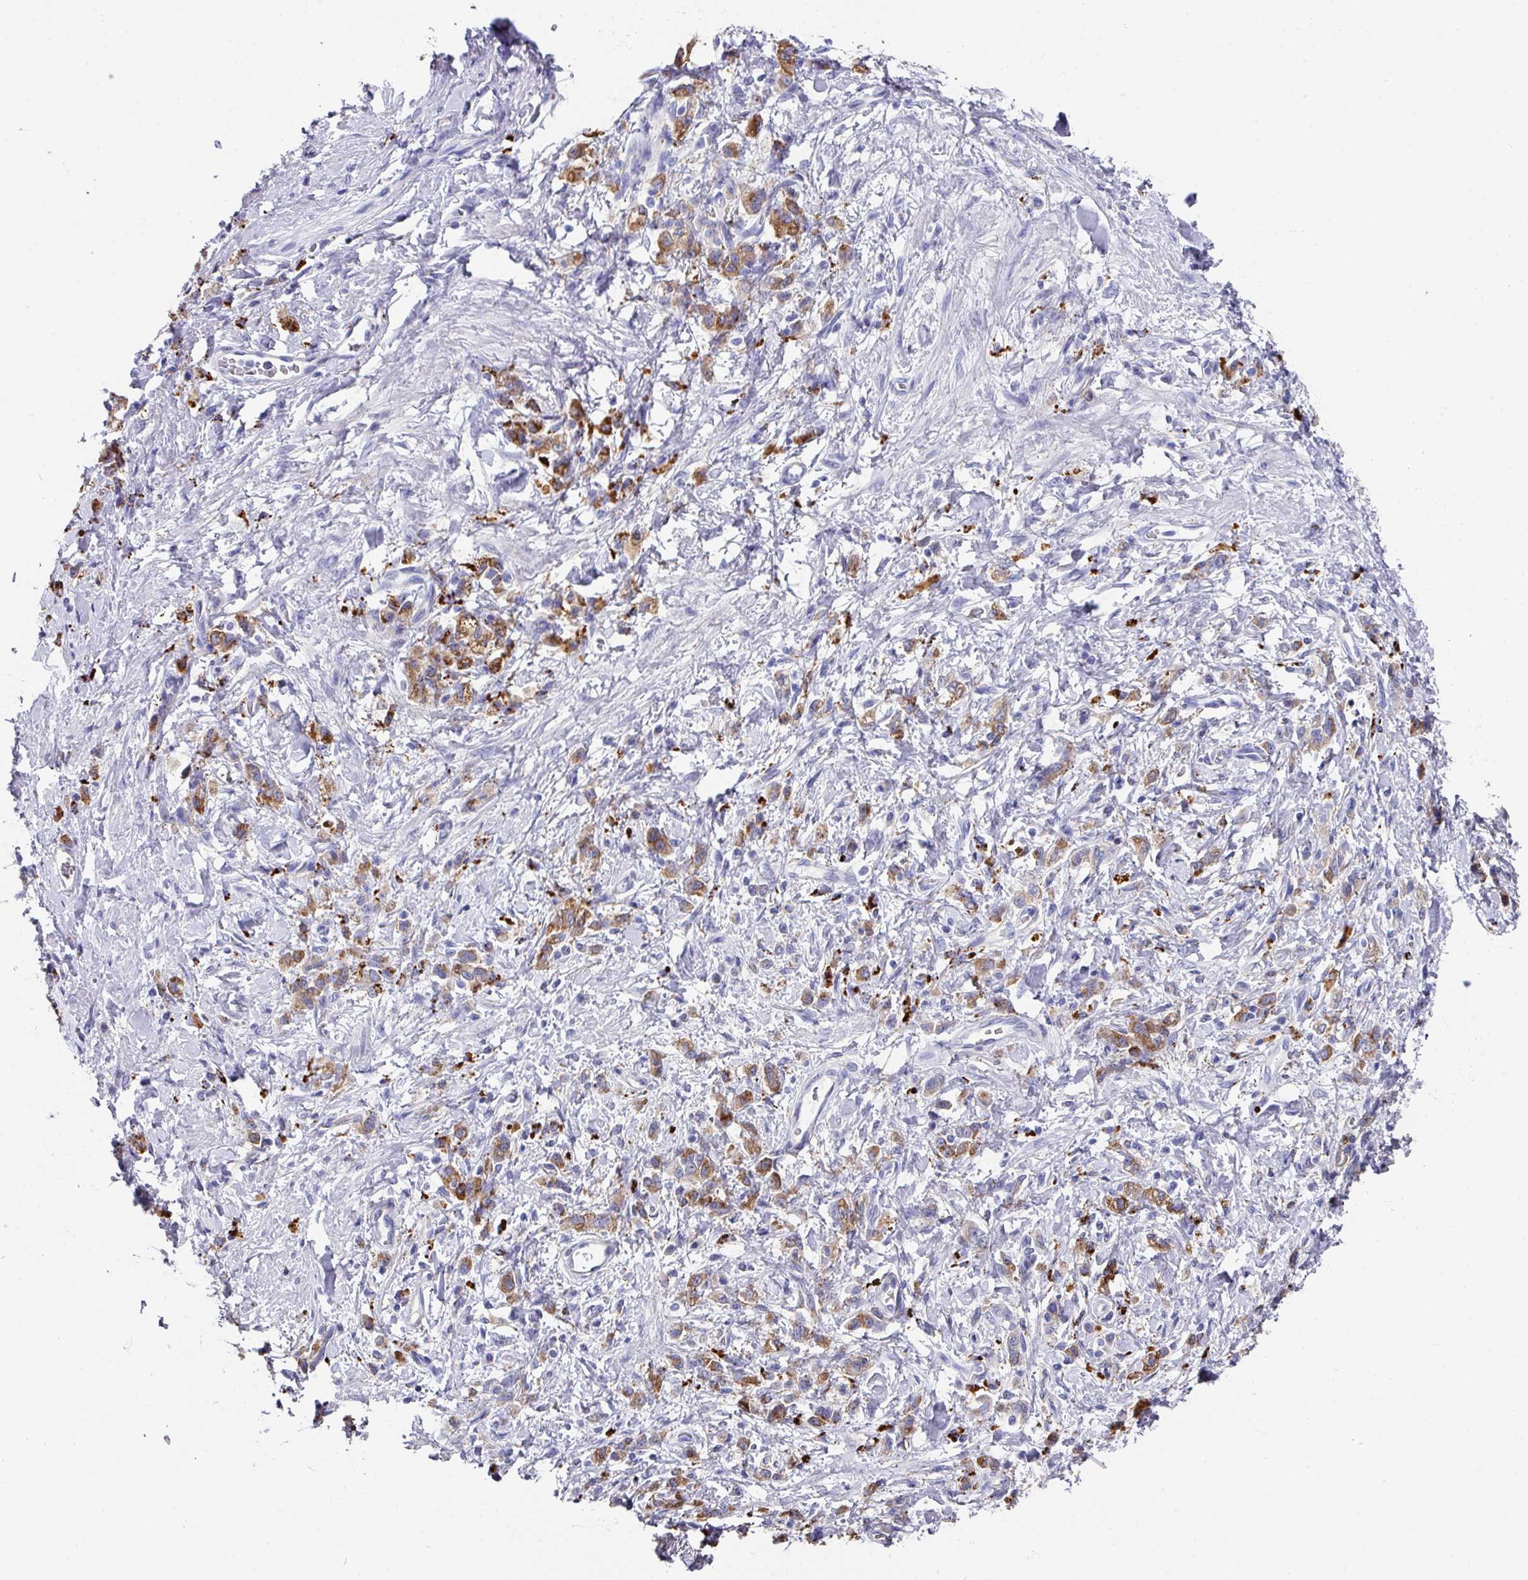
{"staining": {"intensity": "moderate", "quantity": ">75%", "location": "cytoplasmic/membranous"}, "tissue": "stomach cancer", "cell_type": "Tumor cells", "image_type": "cancer", "snomed": [{"axis": "morphology", "description": "Adenocarcinoma, NOS"}, {"axis": "topography", "description": "Stomach"}], "caption": "A micrograph of stomach cancer stained for a protein exhibits moderate cytoplasmic/membranous brown staining in tumor cells.", "gene": "CPVL", "patient": {"sex": "male", "age": 77}}